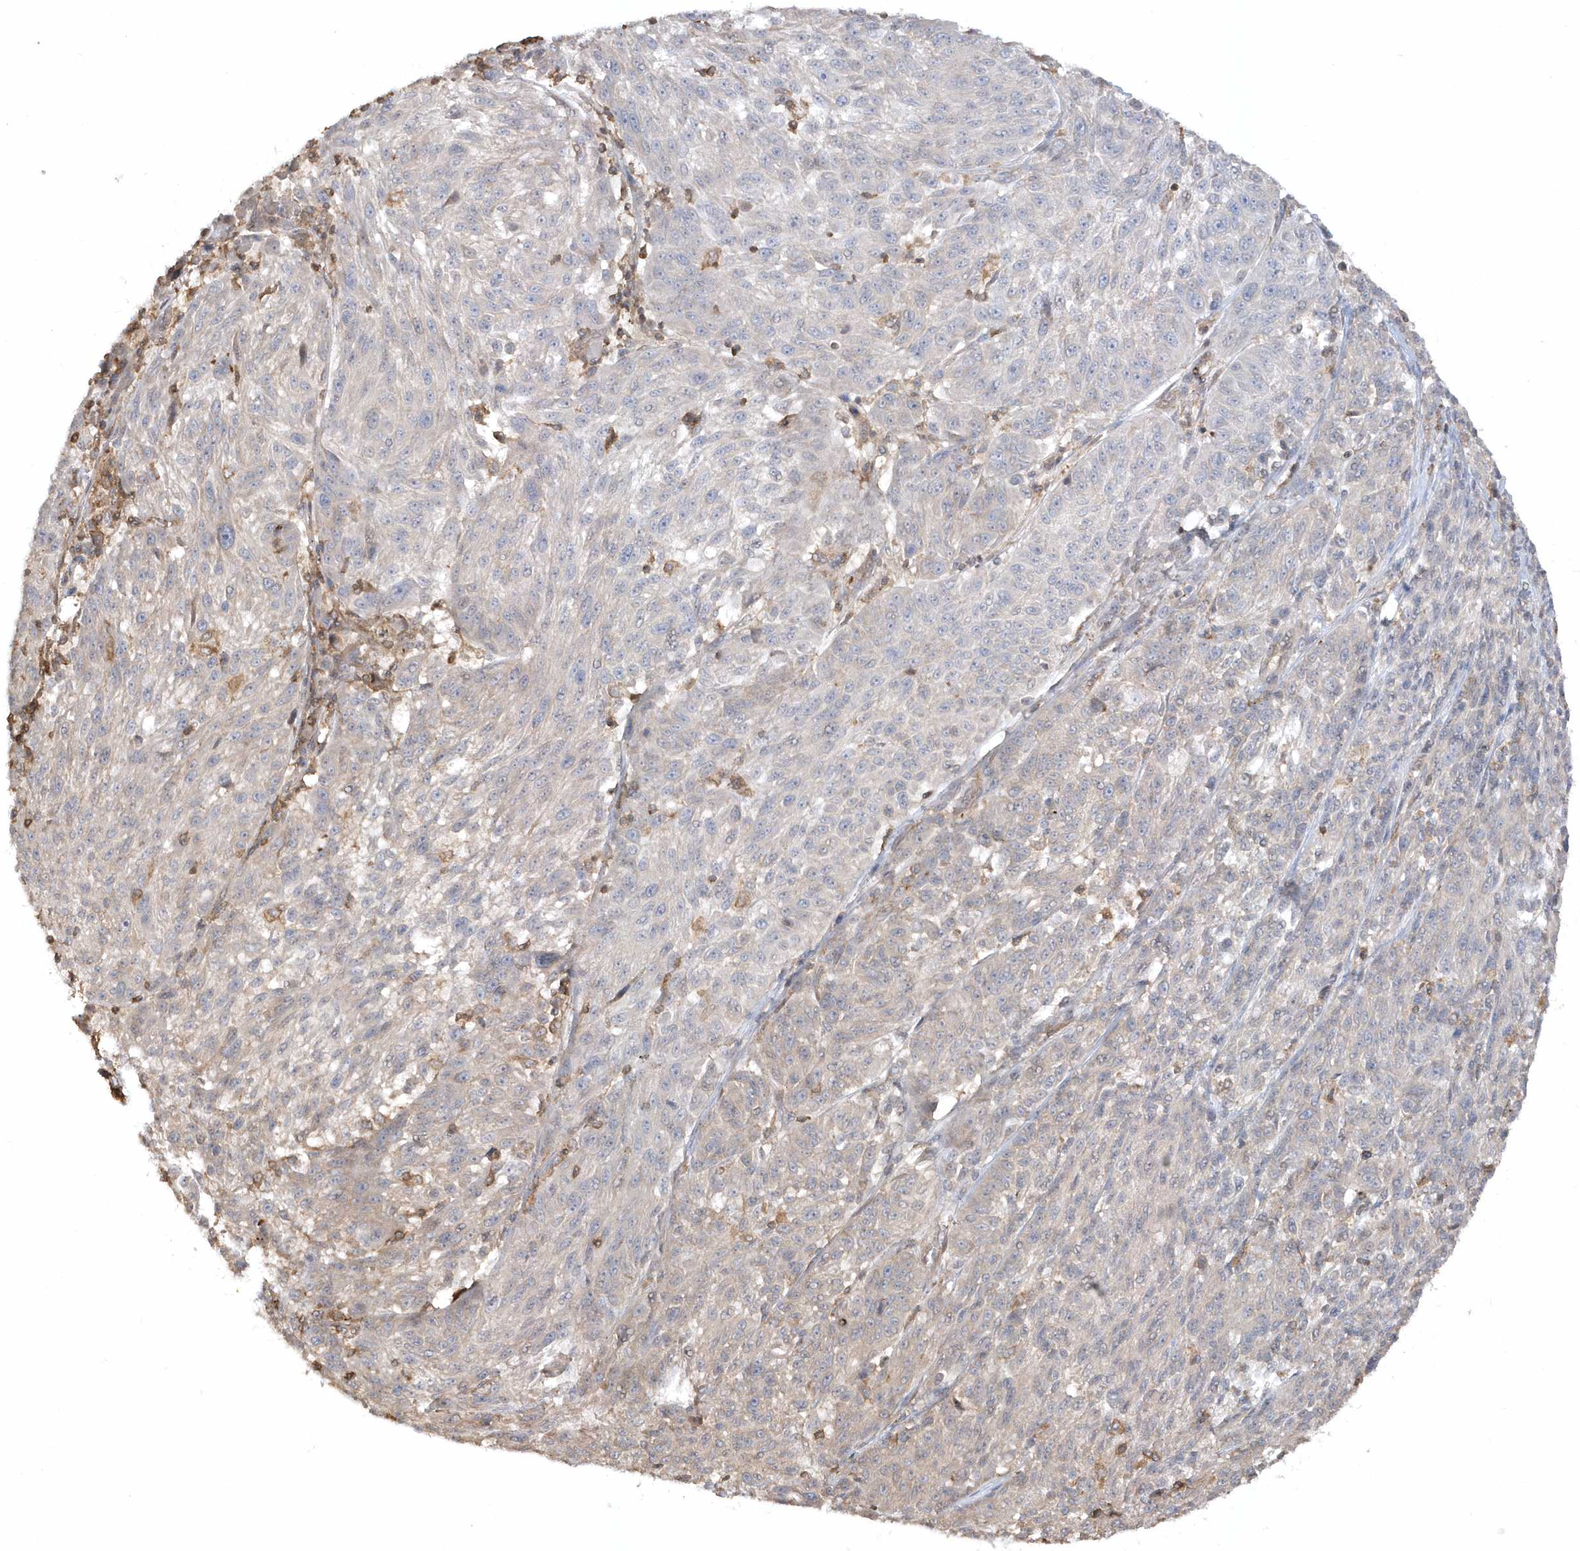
{"staining": {"intensity": "weak", "quantity": "<25%", "location": "cytoplasmic/membranous"}, "tissue": "melanoma", "cell_type": "Tumor cells", "image_type": "cancer", "snomed": [{"axis": "morphology", "description": "Malignant melanoma, NOS"}, {"axis": "topography", "description": "Skin"}], "caption": "Protein analysis of melanoma displays no significant staining in tumor cells. (Immunohistochemistry, brightfield microscopy, high magnification).", "gene": "BSN", "patient": {"sex": "male", "age": 53}}